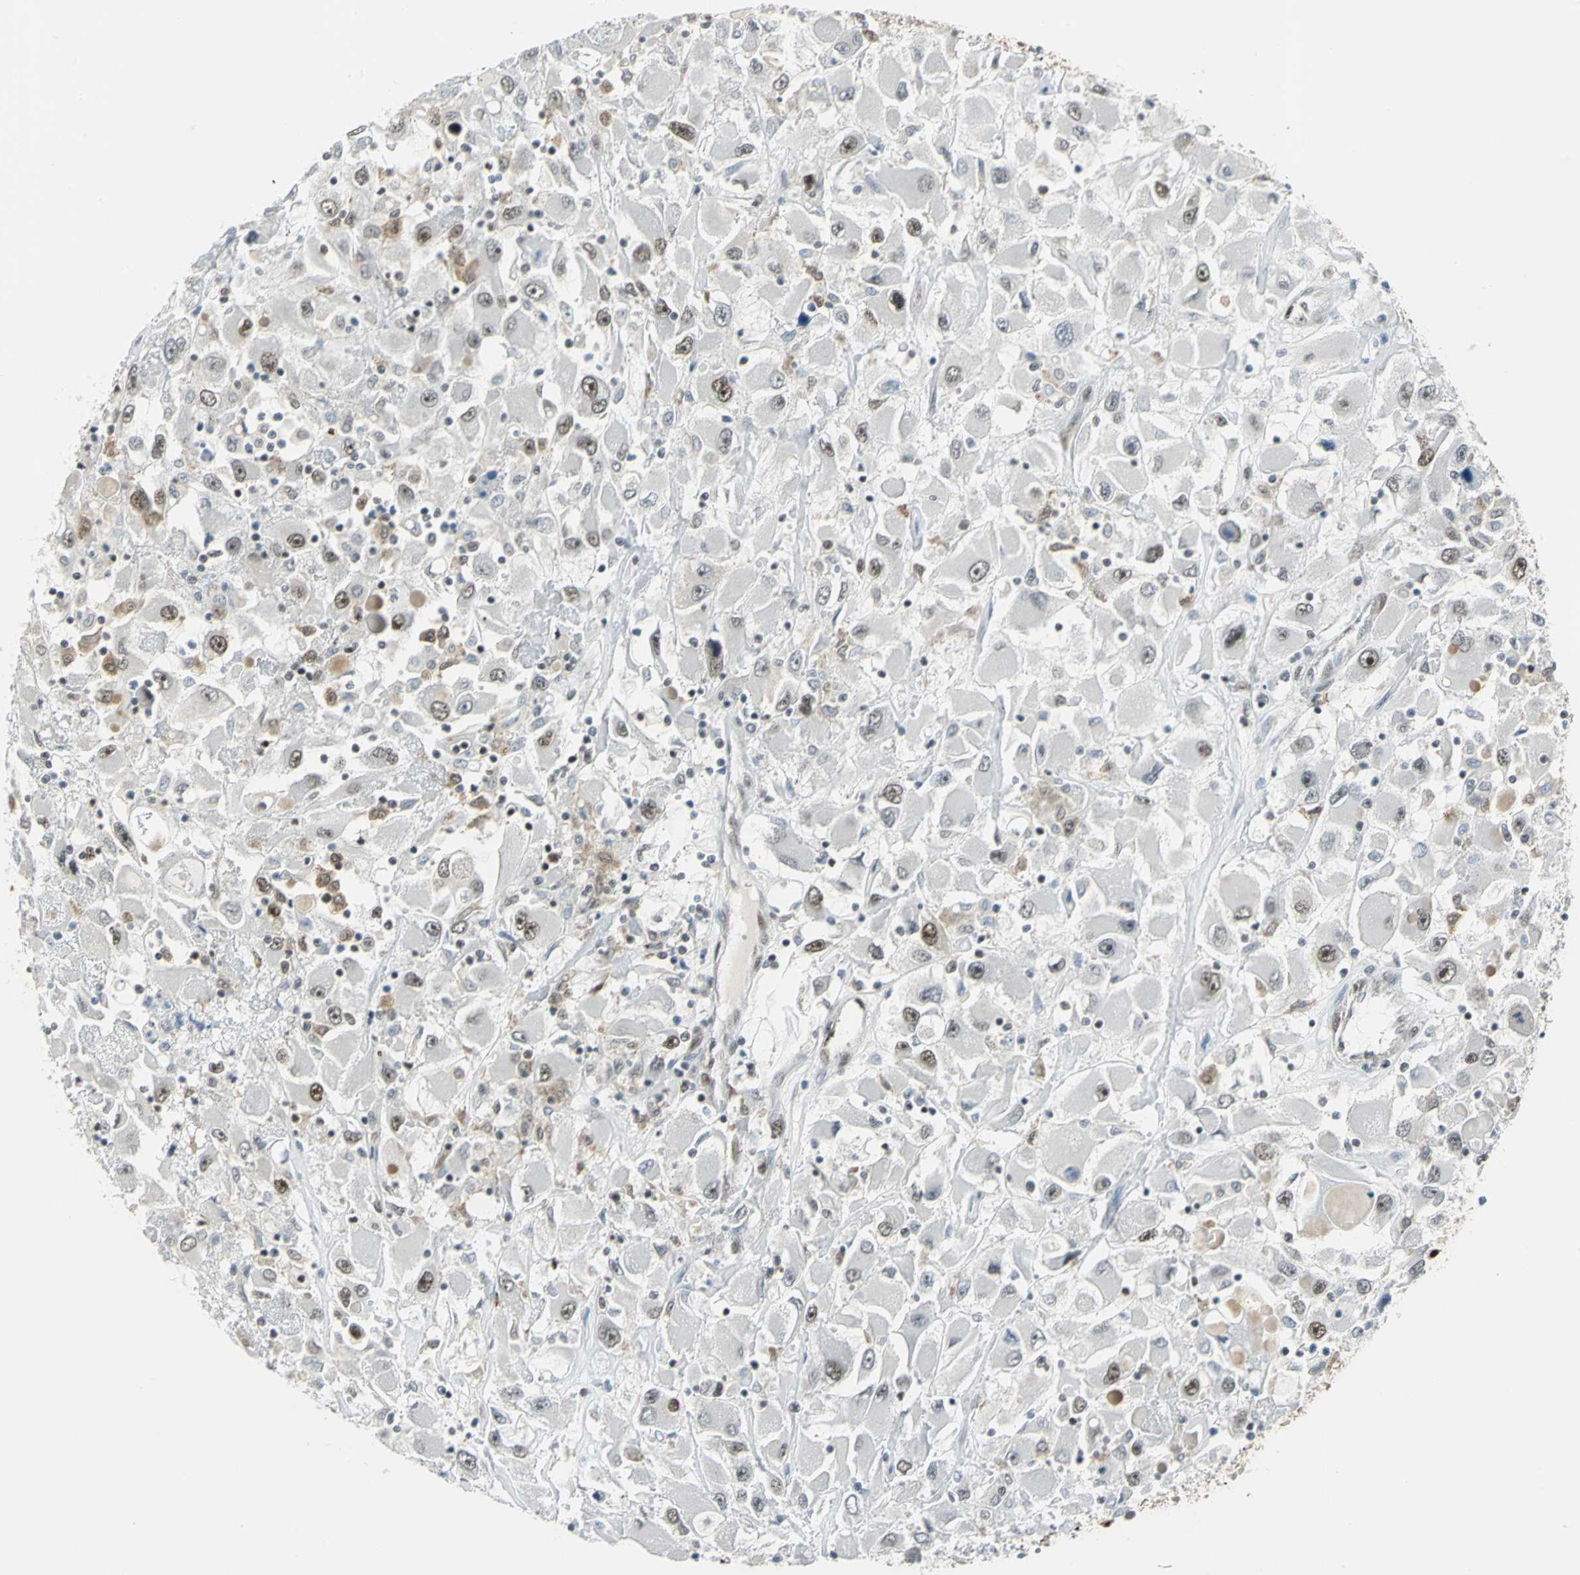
{"staining": {"intensity": "weak", "quantity": "25%-75%", "location": "nuclear"}, "tissue": "renal cancer", "cell_type": "Tumor cells", "image_type": "cancer", "snomed": [{"axis": "morphology", "description": "Adenocarcinoma, NOS"}, {"axis": "topography", "description": "Kidney"}], "caption": "Renal cancer tissue exhibits weak nuclear expression in approximately 25%-75% of tumor cells", "gene": "DDX5", "patient": {"sex": "female", "age": 52}}